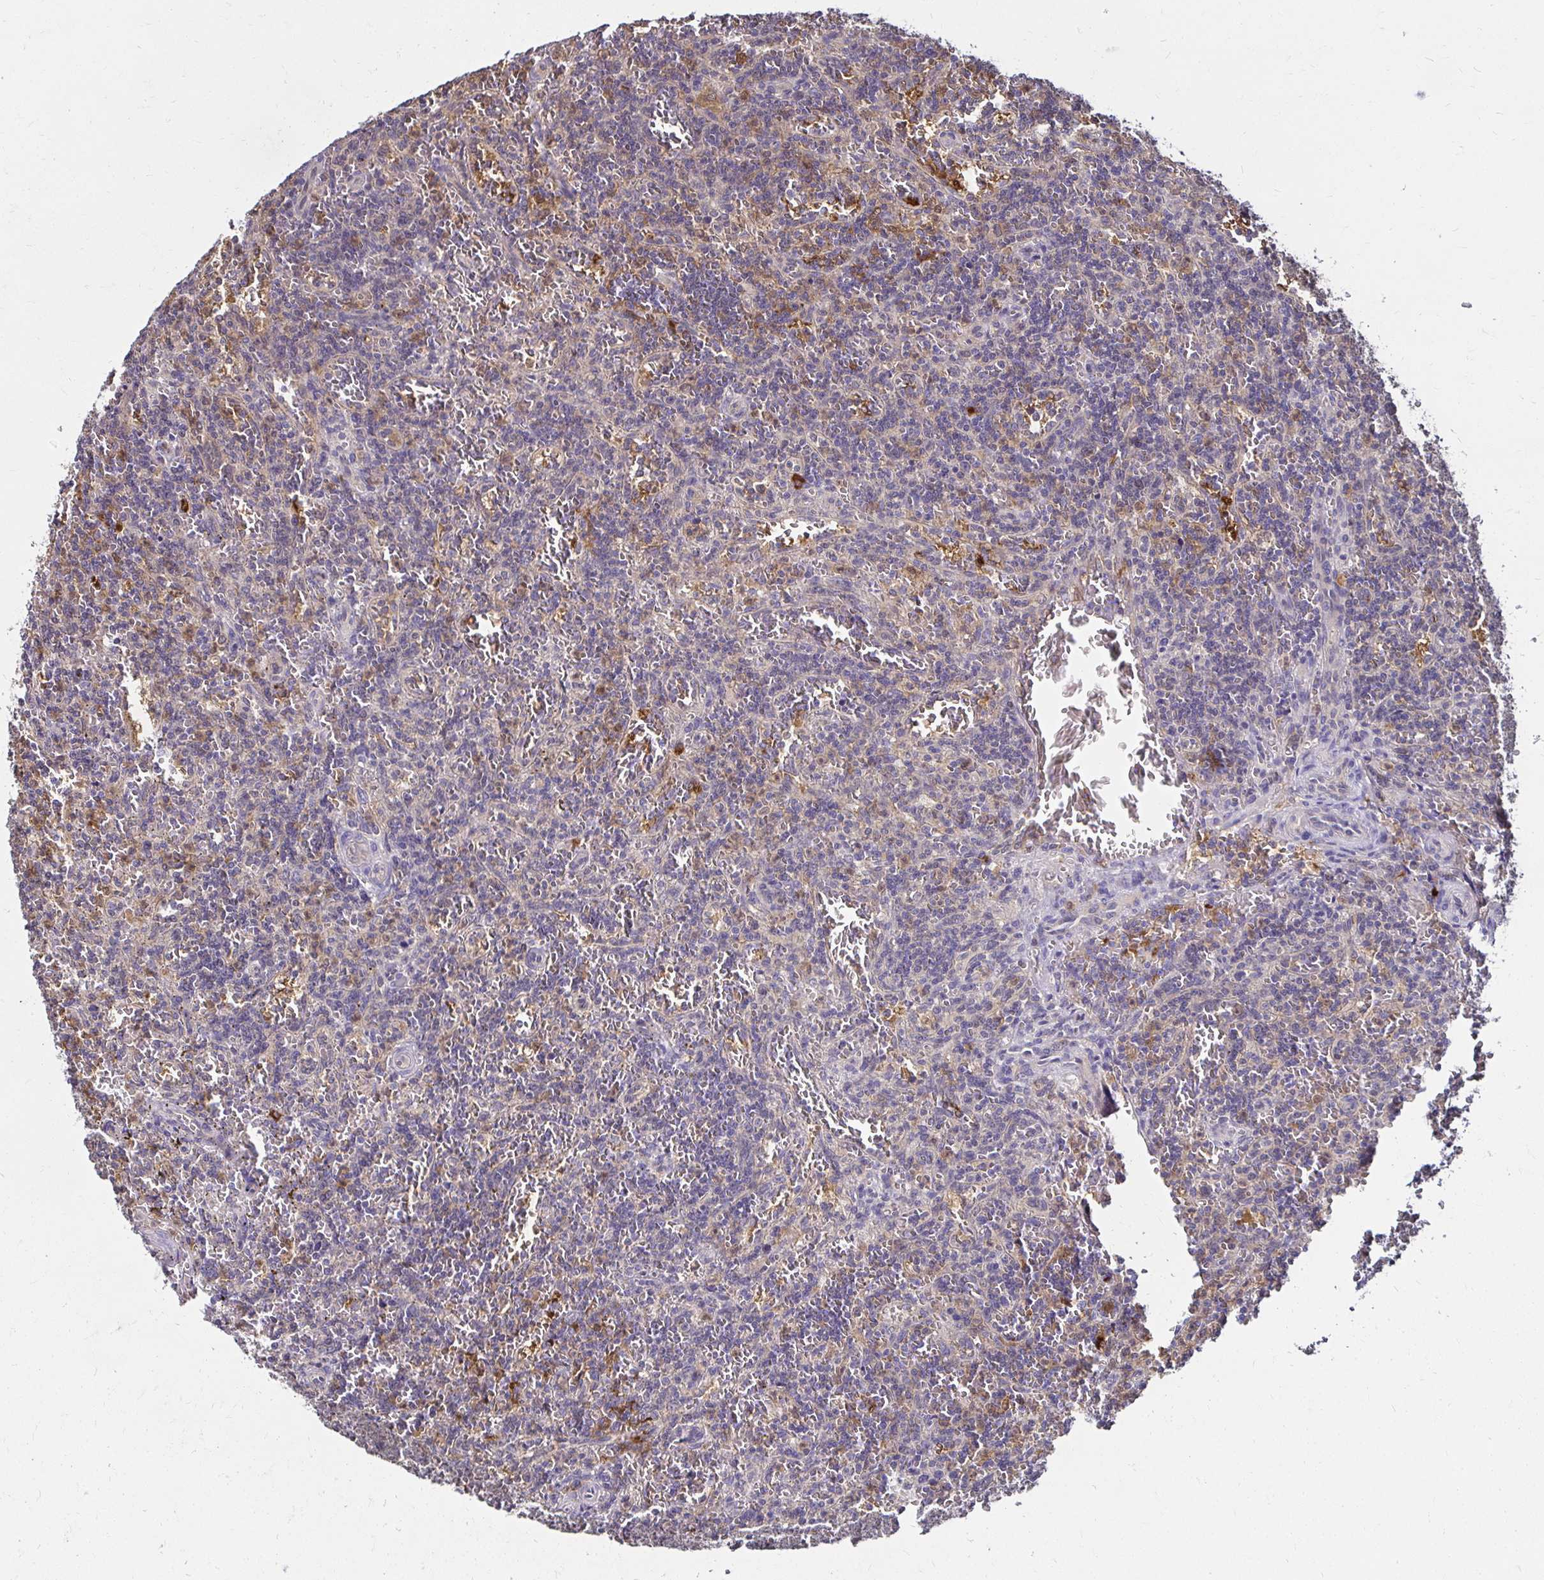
{"staining": {"intensity": "negative", "quantity": "none", "location": "none"}, "tissue": "lymphoma", "cell_type": "Tumor cells", "image_type": "cancer", "snomed": [{"axis": "morphology", "description": "Malignant lymphoma, non-Hodgkin's type, Low grade"}, {"axis": "topography", "description": "Spleen"}], "caption": "This histopathology image is of lymphoma stained with IHC to label a protein in brown with the nuclei are counter-stained blue. There is no staining in tumor cells. (Stains: DAB (3,3'-diaminobenzidine) immunohistochemistry (IHC) with hematoxylin counter stain, Microscopy: brightfield microscopy at high magnification).", "gene": "TXN", "patient": {"sex": "male", "age": 73}}